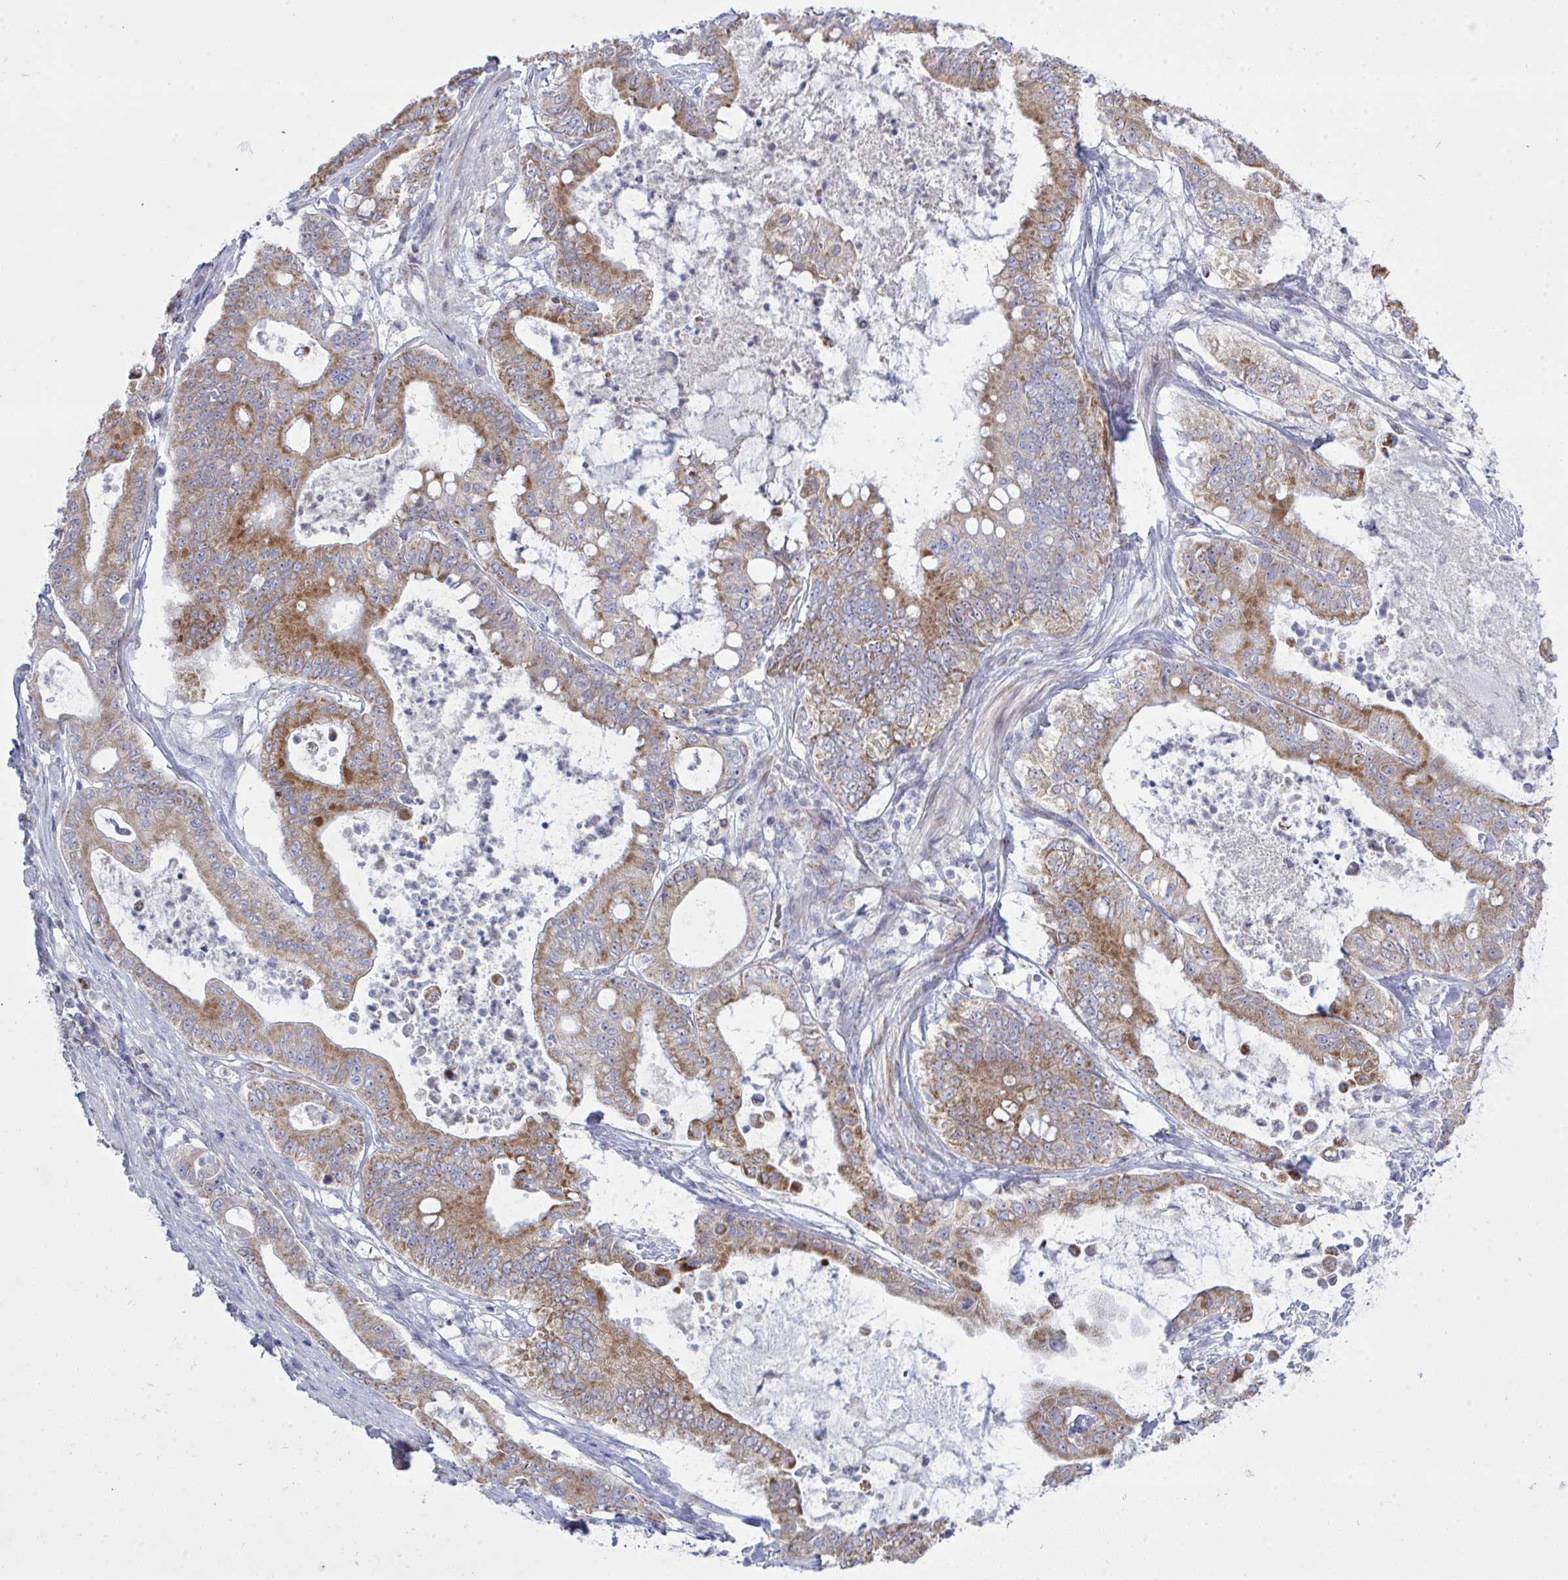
{"staining": {"intensity": "moderate", "quantity": ">75%", "location": "cytoplasmic/membranous"}, "tissue": "pancreatic cancer", "cell_type": "Tumor cells", "image_type": "cancer", "snomed": [{"axis": "morphology", "description": "Adenocarcinoma, NOS"}, {"axis": "topography", "description": "Pancreas"}], "caption": "Pancreatic cancer stained with IHC reveals moderate cytoplasmic/membranous positivity in approximately >75% of tumor cells. The staining was performed using DAB, with brown indicating positive protein expression. Nuclei are stained blue with hematoxylin.", "gene": "NDUFA7", "patient": {"sex": "male", "age": 71}}